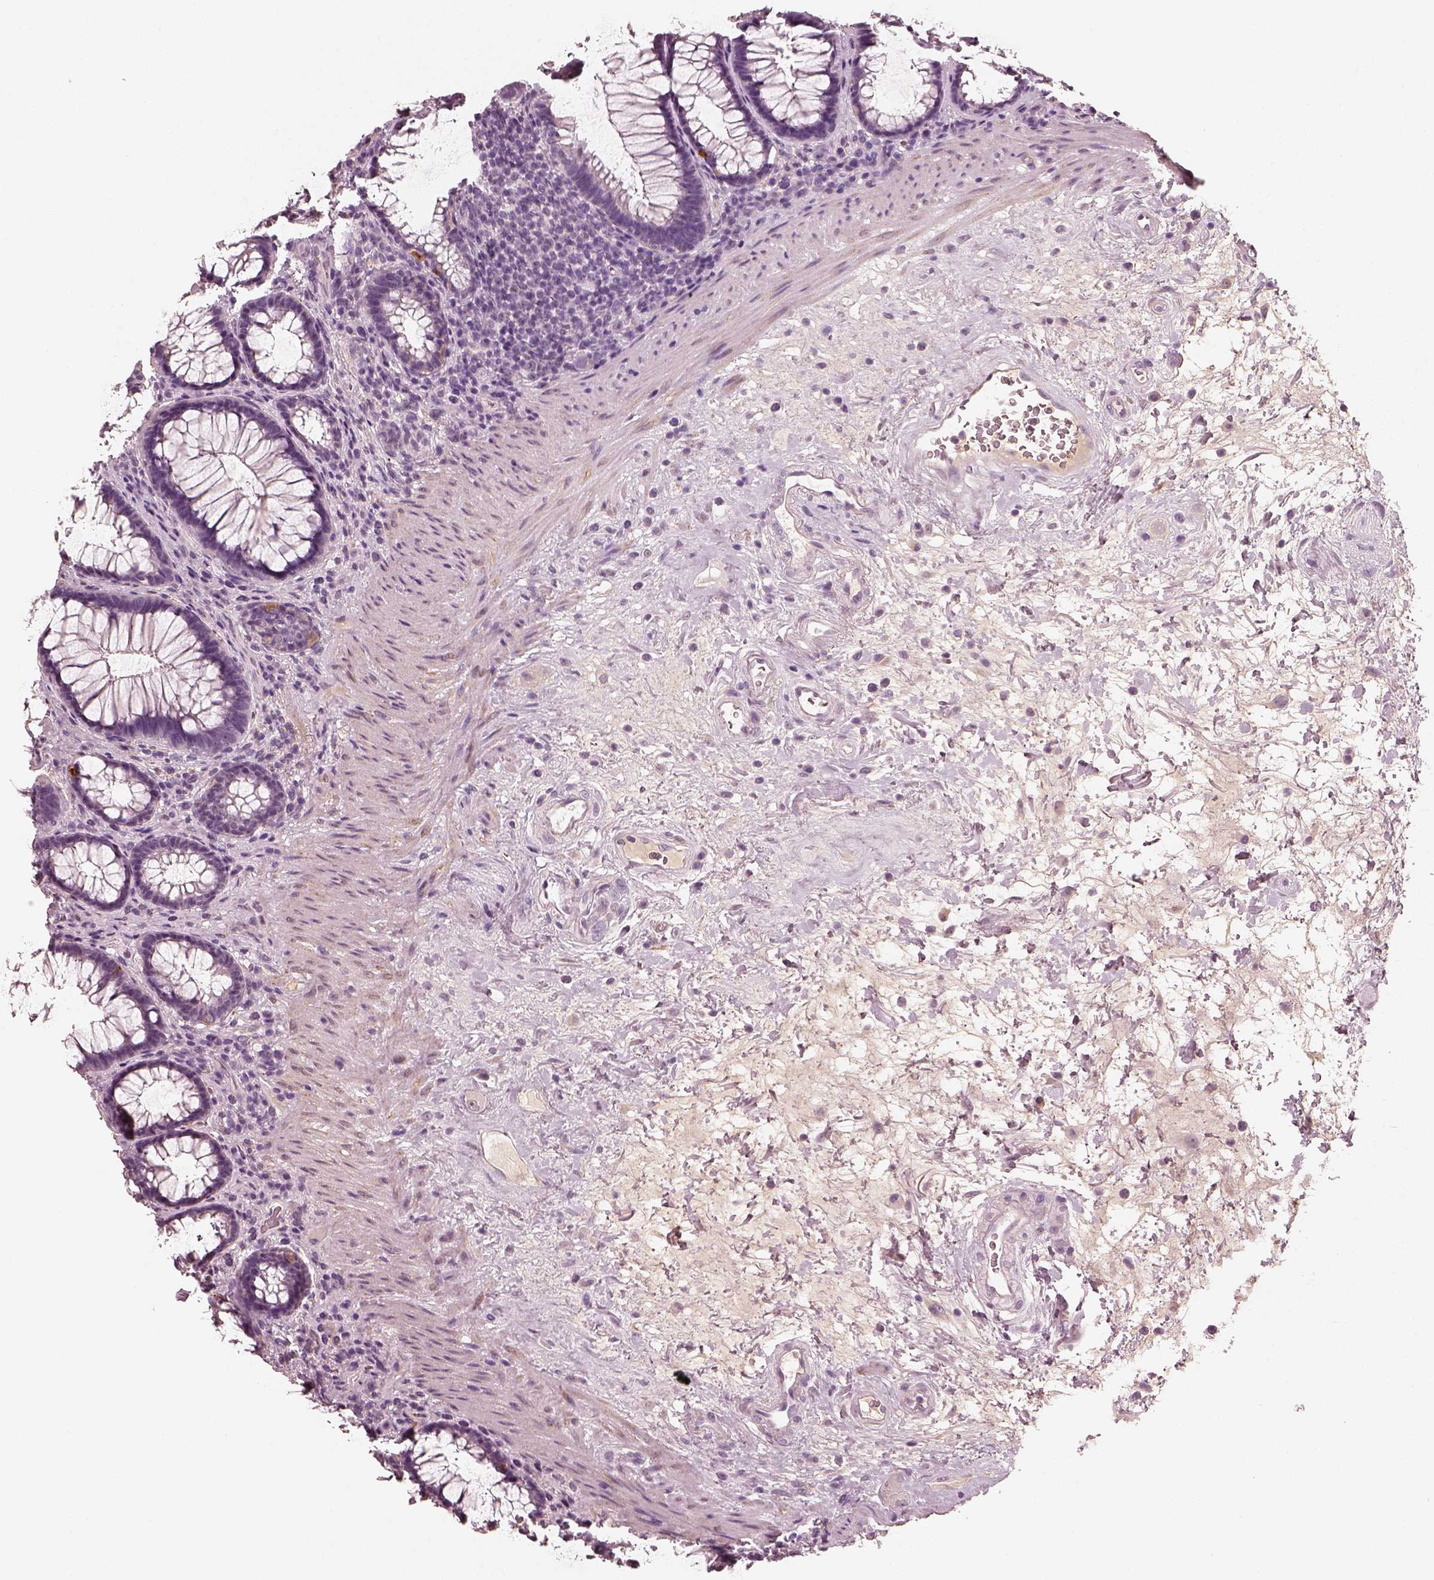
{"staining": {"intensity": "negative", "quantity": "none", "location": "none"}, "tissue": "rectum", "cell_type": "Glandular cells", "image_type": "normal", "snomed": [{"axis": "morphology", "description": "Normal tissue, NOS"}, {"axis": "topography", "description": "Rectum"}], "caption": "Protein analysis of unremarkable rectum displays no significant staining in glandular cells. Brightfield microscopy of immunohistochemistry stained with DAB (3,3'-diaminobenzidine) (brown) and hematoxylin (blue), captured at high magnification.", "gene": "RS1", "patient": {"sex": "male", "age": 72}}